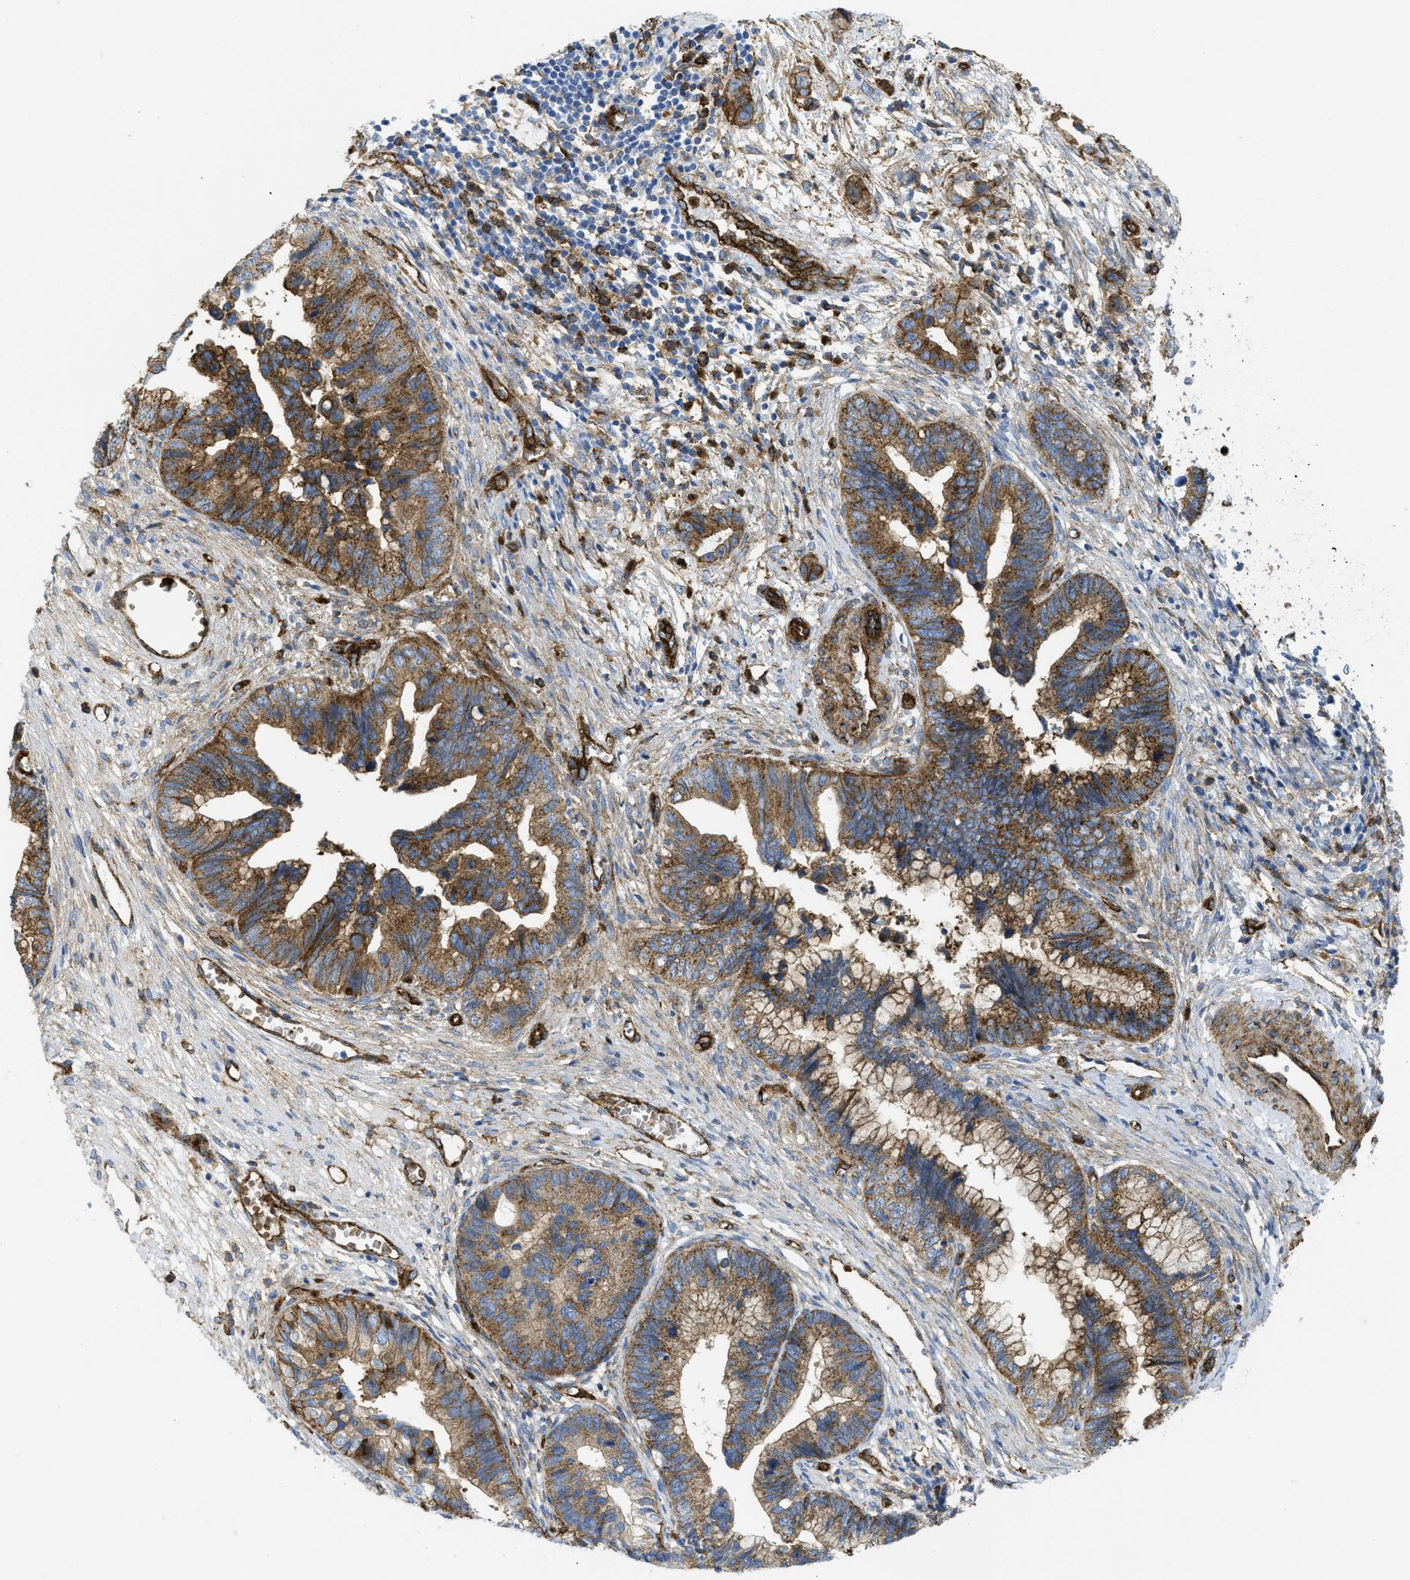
{"staining": {"intensity": "moderate", "quantity": ">75%", "location": "cytoplasmic/membranous"}, "tissue": "cervical cancer", "cell_type": "Tumor cells", "image_type": "cancer", "snomed": [{"axis": "morphology", "description": "Adenocarcinoma, NOS"}, {"axis": "topography", "description": "Cervix"}], "caption": "This image exhibits immunohistochemistry staining of human cervical cancer, with medium moderate cytoplasmic/membranous staining in about >75% of tumor cells.", "gene": "HIP1", "patient": {"sex": "female", "age": 44}}